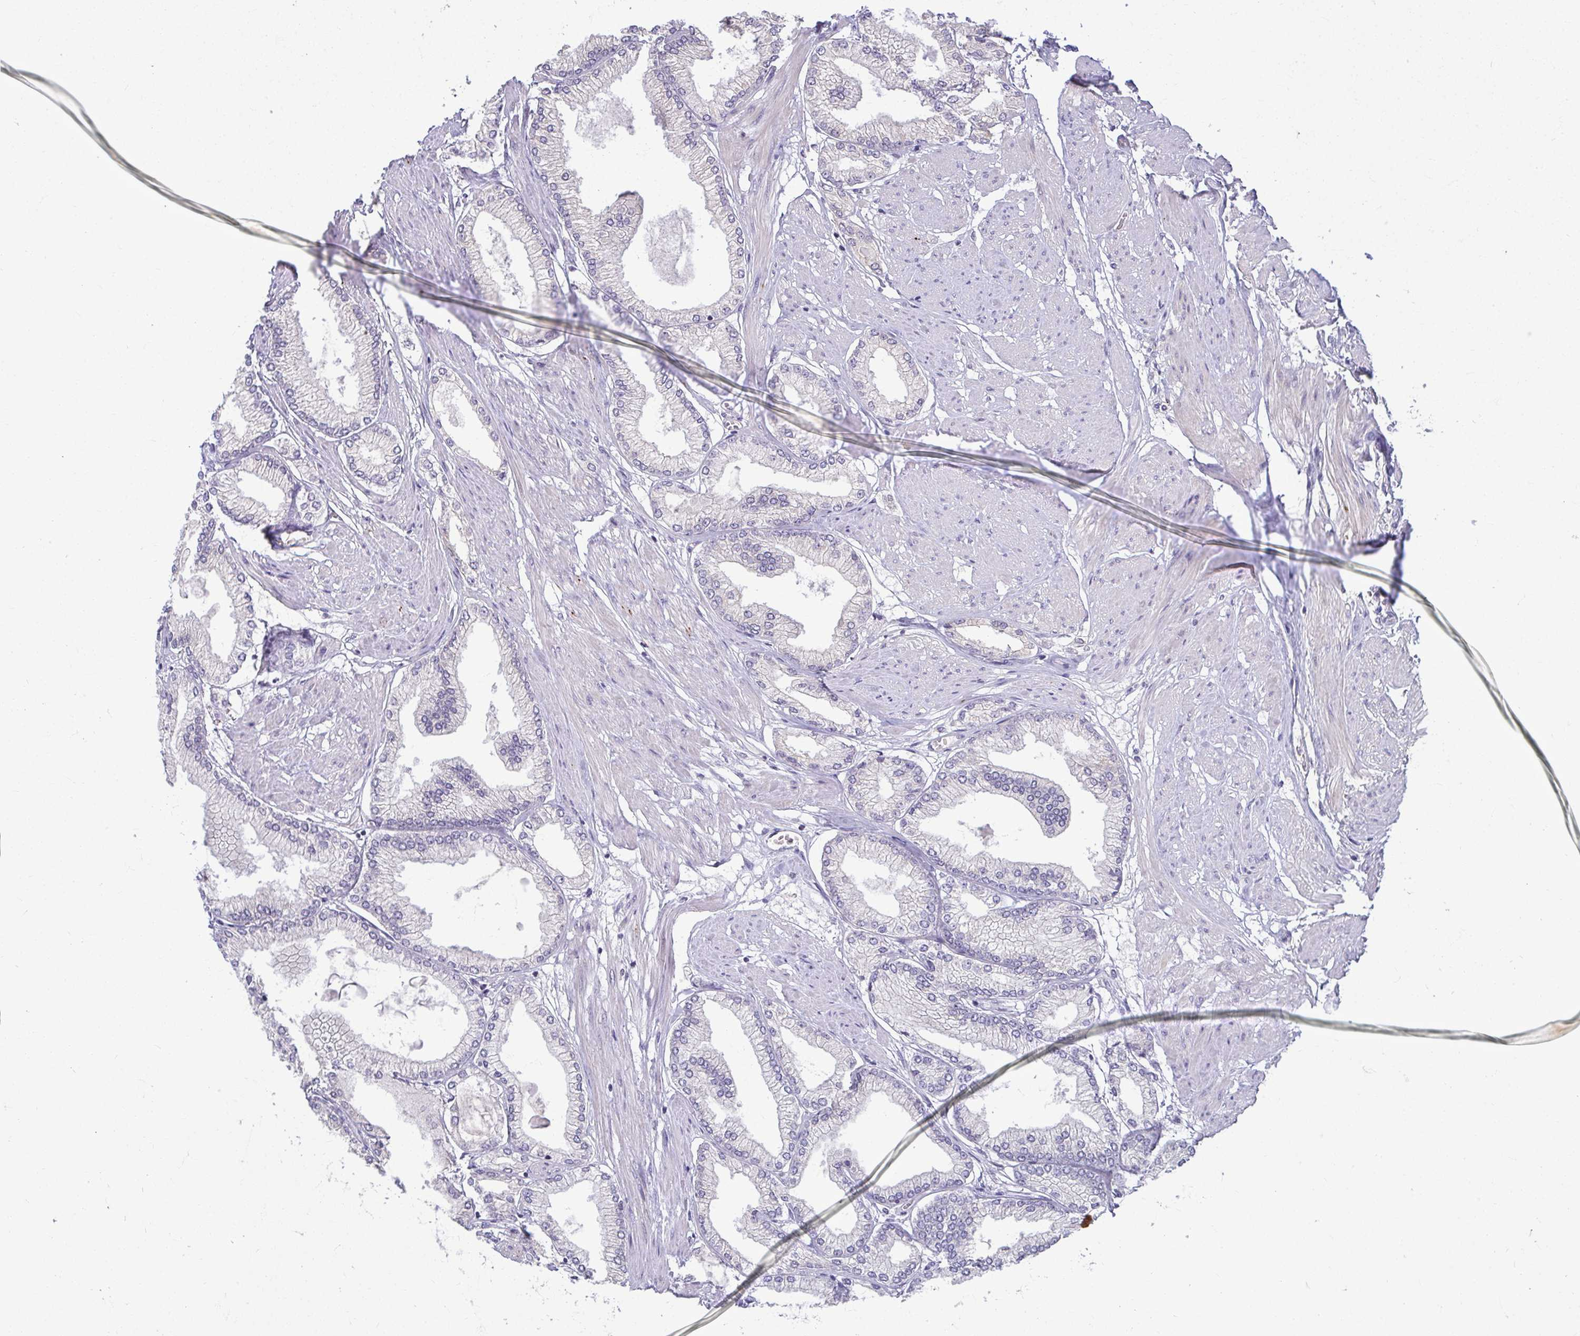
{"staining": {"intensity": "negative", "quantity": "none", "location": "none"}, "tissue": "prostate cancer", "cell_type": "Tumor cells", "image_type": "cancer", "snomed": [{"axis": "morphology", "description": "Adenocarcinoma, High grade"}, {"axis": "topography", "description": "Prostate"}], "caption": "Immunohistochemistry image of neoplastic tissue: human adenocarcinoma (high-grade) (prostate) stained with DAB reveals no significant protein staining in tumor cells.", "gene": "ODF1", "patient": {"sex": "male", "age": 68}}